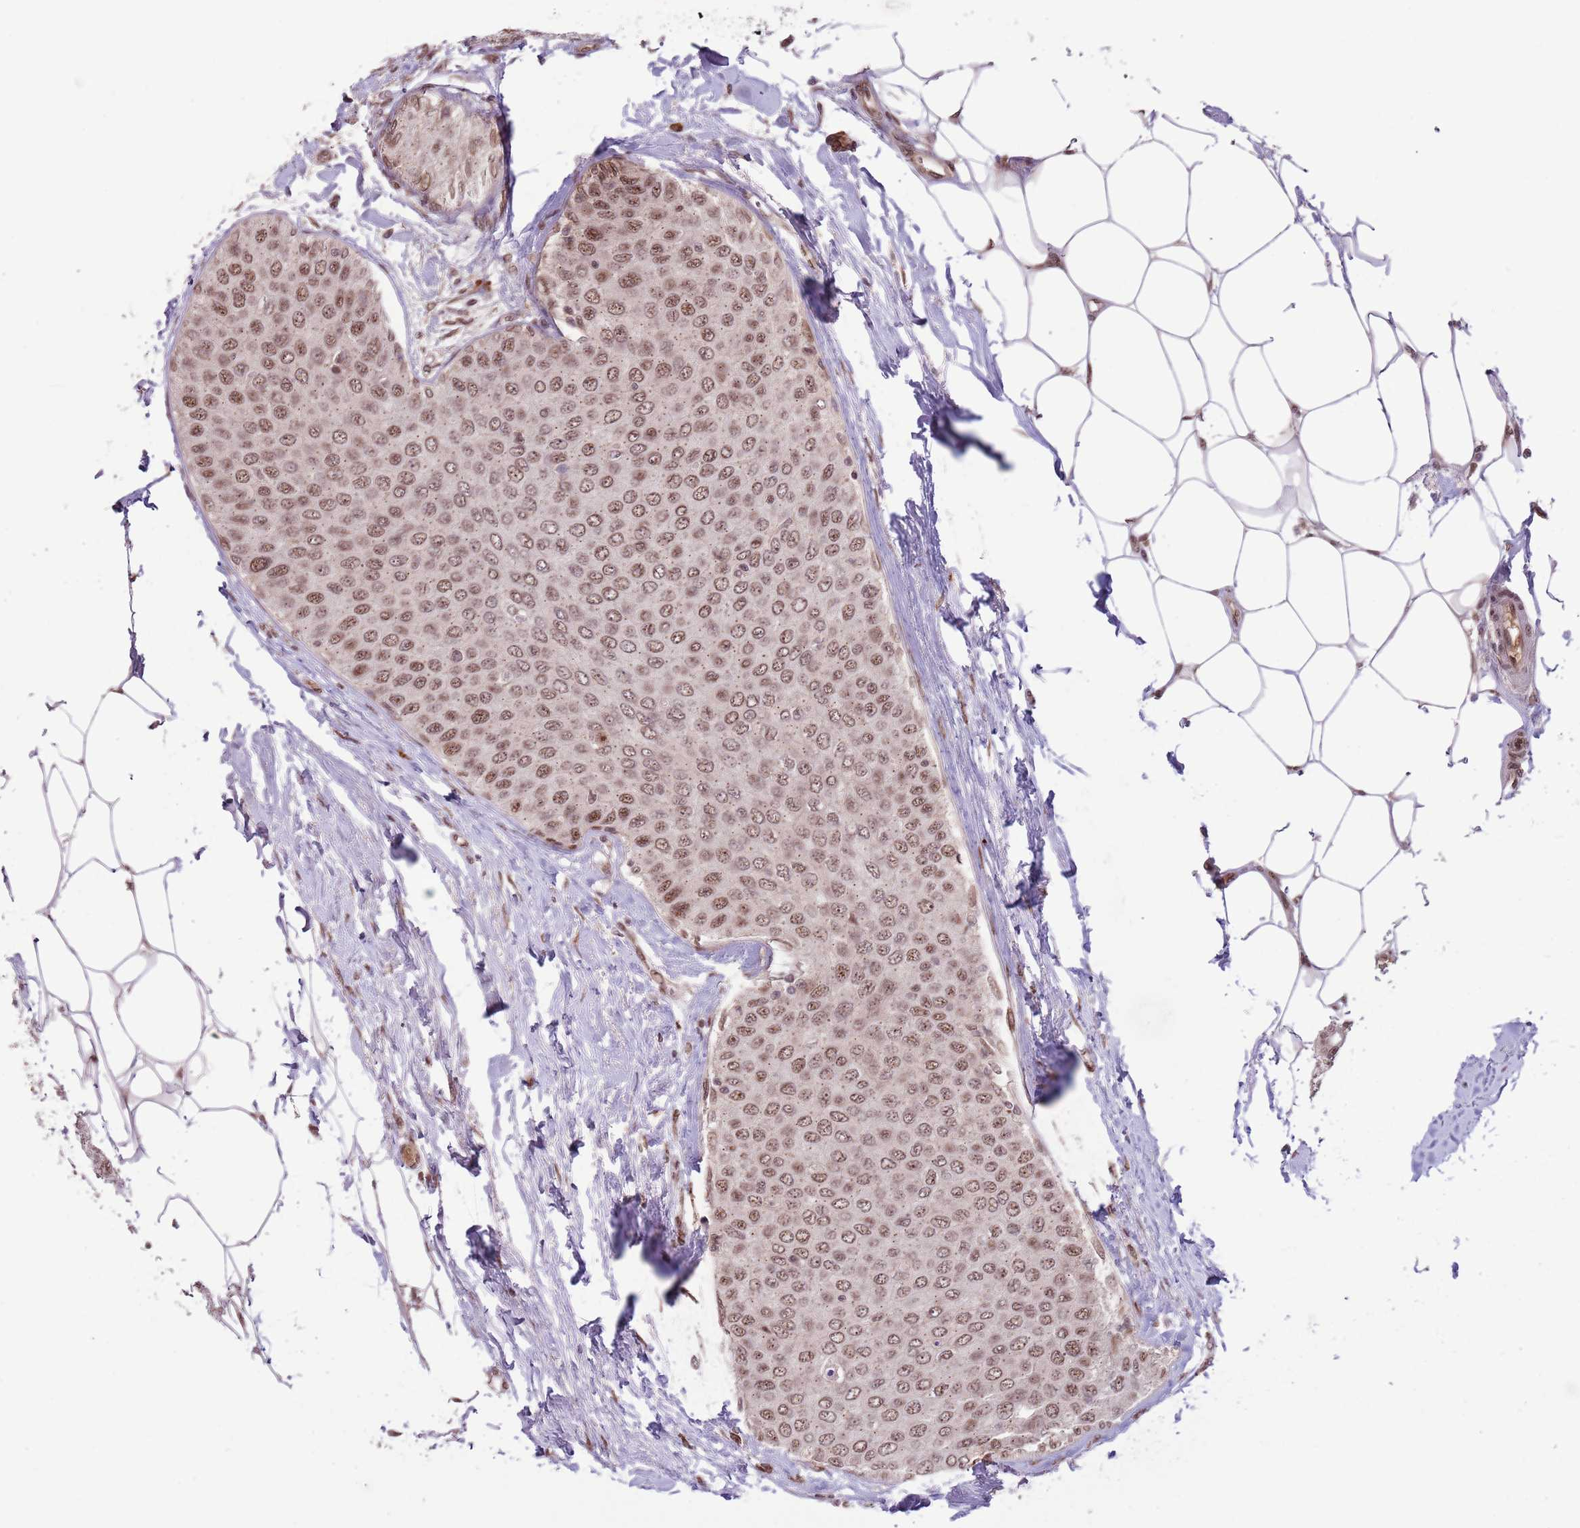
{"staining": {"intensity": "moderate", "quantity": ">75%", "location": "nuclear"}, "tissue": "breast cancer", "cell_type": "Tumor cells", "image_type": "cancer", "snomed": [{"axis": "morphology", "description": "Duct carcinoma"}, {"axis": "topography", "description": "Breast"}], "caption": "Immunohistochemistry (IHC) histopathology image of human invasive ductal carcinoma (breast) stained for a protein (brown), which demonstrates medium levels of moderate nuclear expression in approximately >75% of tumor cells.", "gene": "SIPA1L3", "patient": {"sex": "female", "age": 72}}